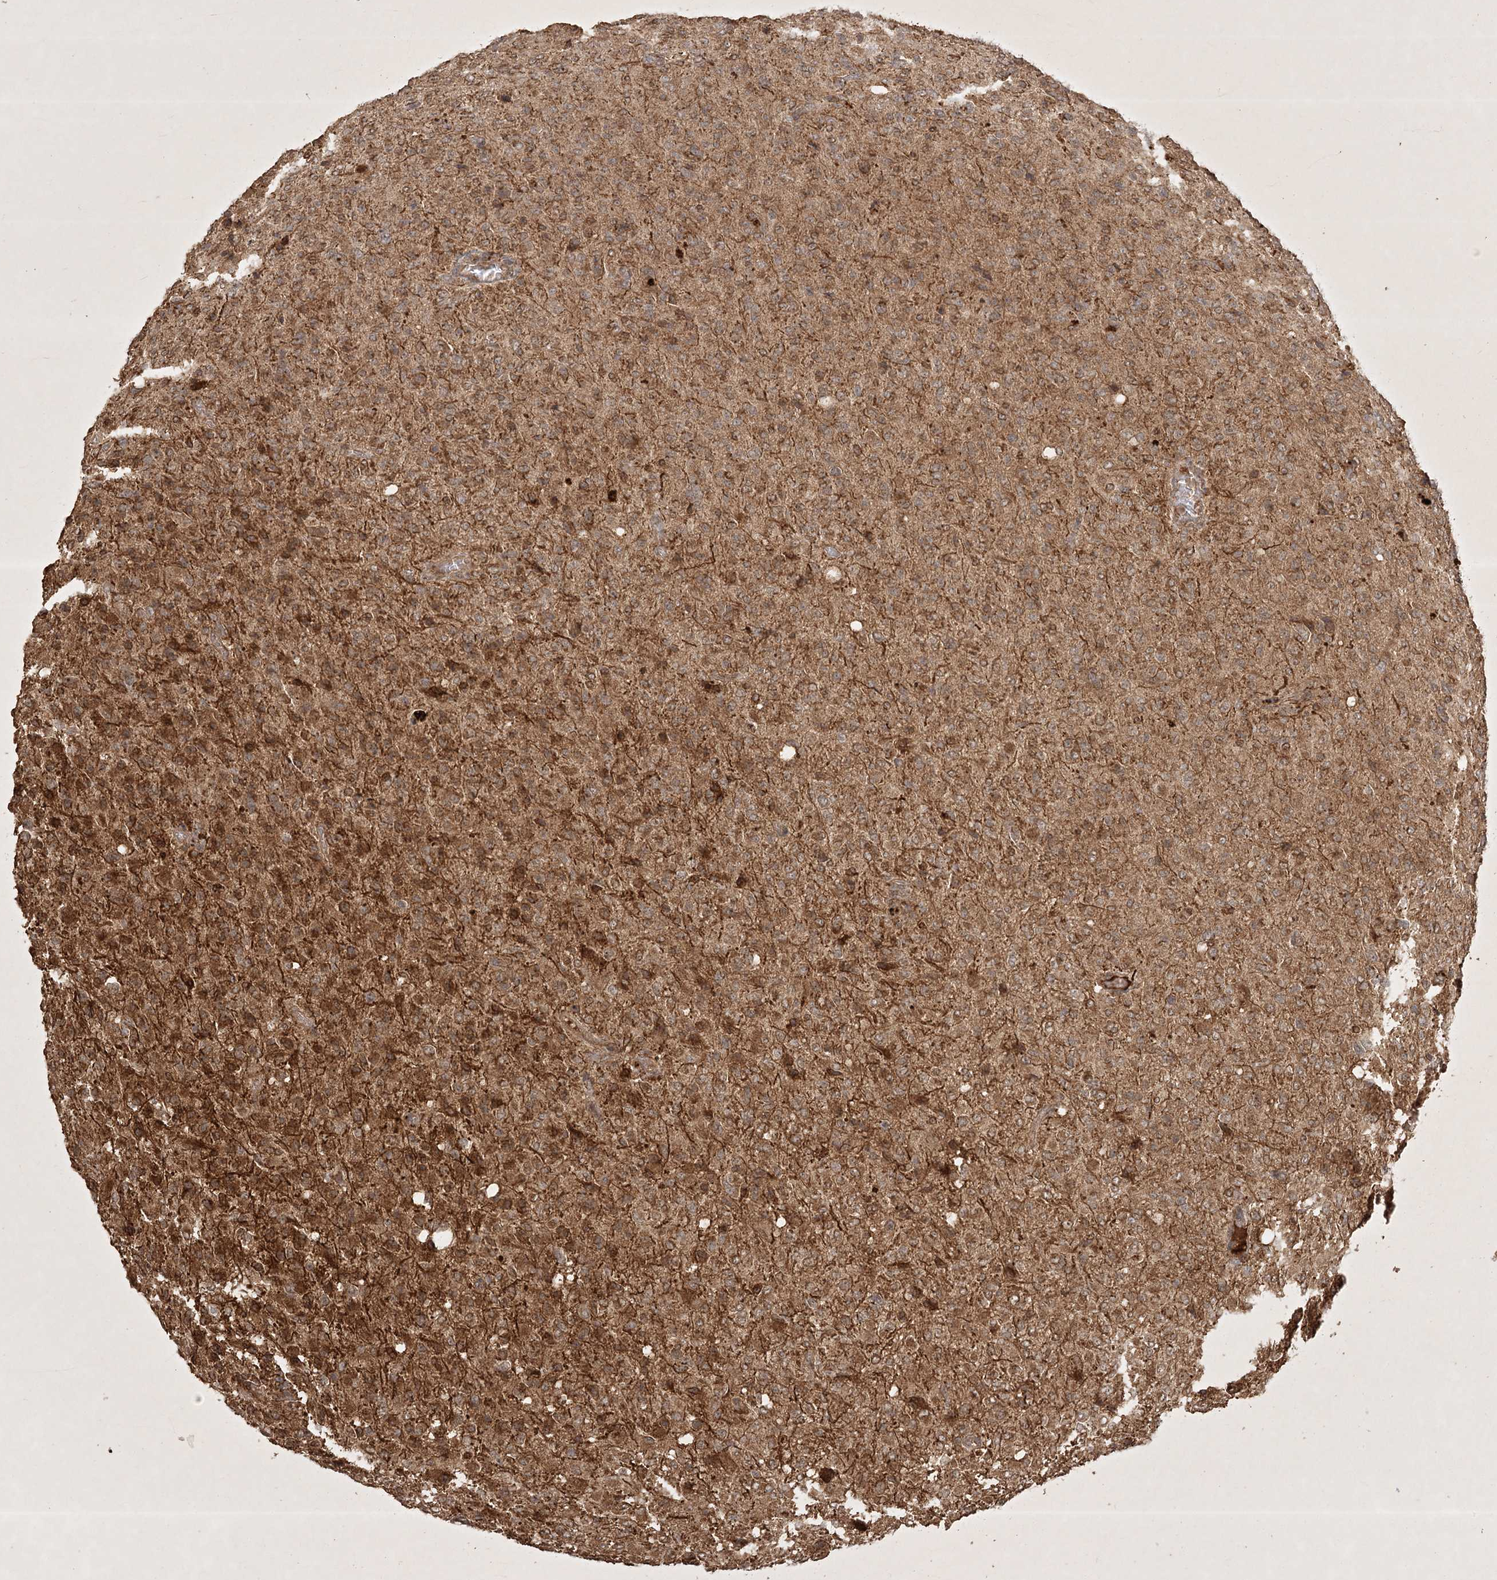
{"staining": {"intensity": "moderate", "quantity": ">75%", "location": "cytoplasmic/membranous"}, "tissue": "glioma", "cell_type": "Tumor cells", "image_type": "cancer", "snomed": [{"axis": "morphology", "description": "Glioma, malignant, High grade"}, {"axis": "topography", "description": "Brain"}], "caption": "Protein positivity by immunohistochemistry (IHC) demonstrates moderate cytoplasmic/membranous expression in approximately >75% of tumor cells in glioma.", "gene": "ARL13A", "patient": {"sex": "female", "age": 57}}